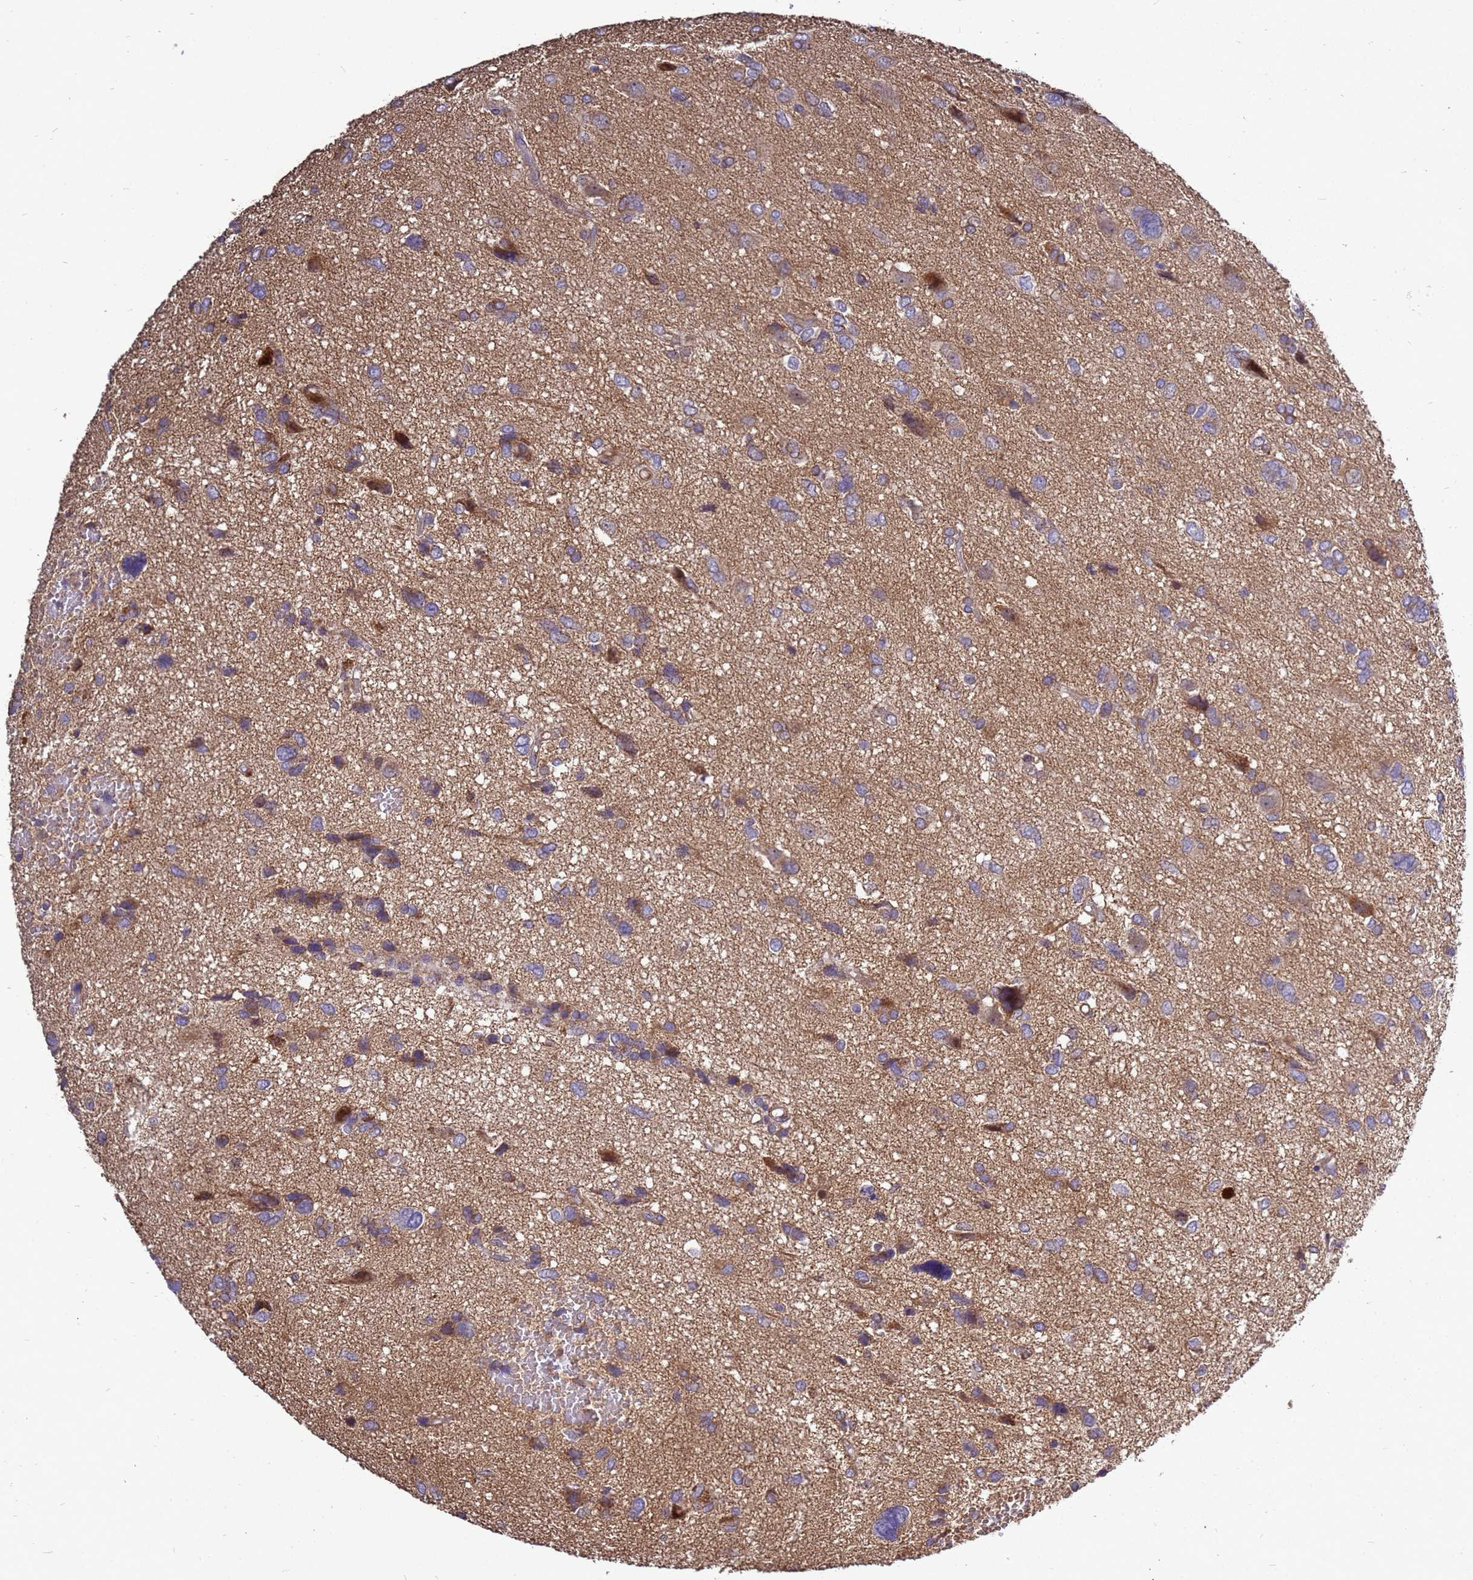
{"staining": {"intensity": "moderate", "quantity": "<25%", "location": "cytoplasmic/membranous"}, "tissue": "glioma", "cell_type": "Tumor cells", "image_type": "cancer", "snomed": [{"axis": "morphology", "description": "Glioma, malignant, High grade"}, {"axis": "topography", "description": "Brain"}], "caption": "IHC staining of glioma, which exhibits low levels of moderate cytoplasmic/membranous expression in about <25% of tumor cells indicating moderate cytoplasmic/membranous protein expression. The staining was performed using DAB (brown) for protein detection and nuclei were counterstained in hematoxylin (blue).", "gene": "RSPRY1", "patient": {"sex": "female", "age": 59}}